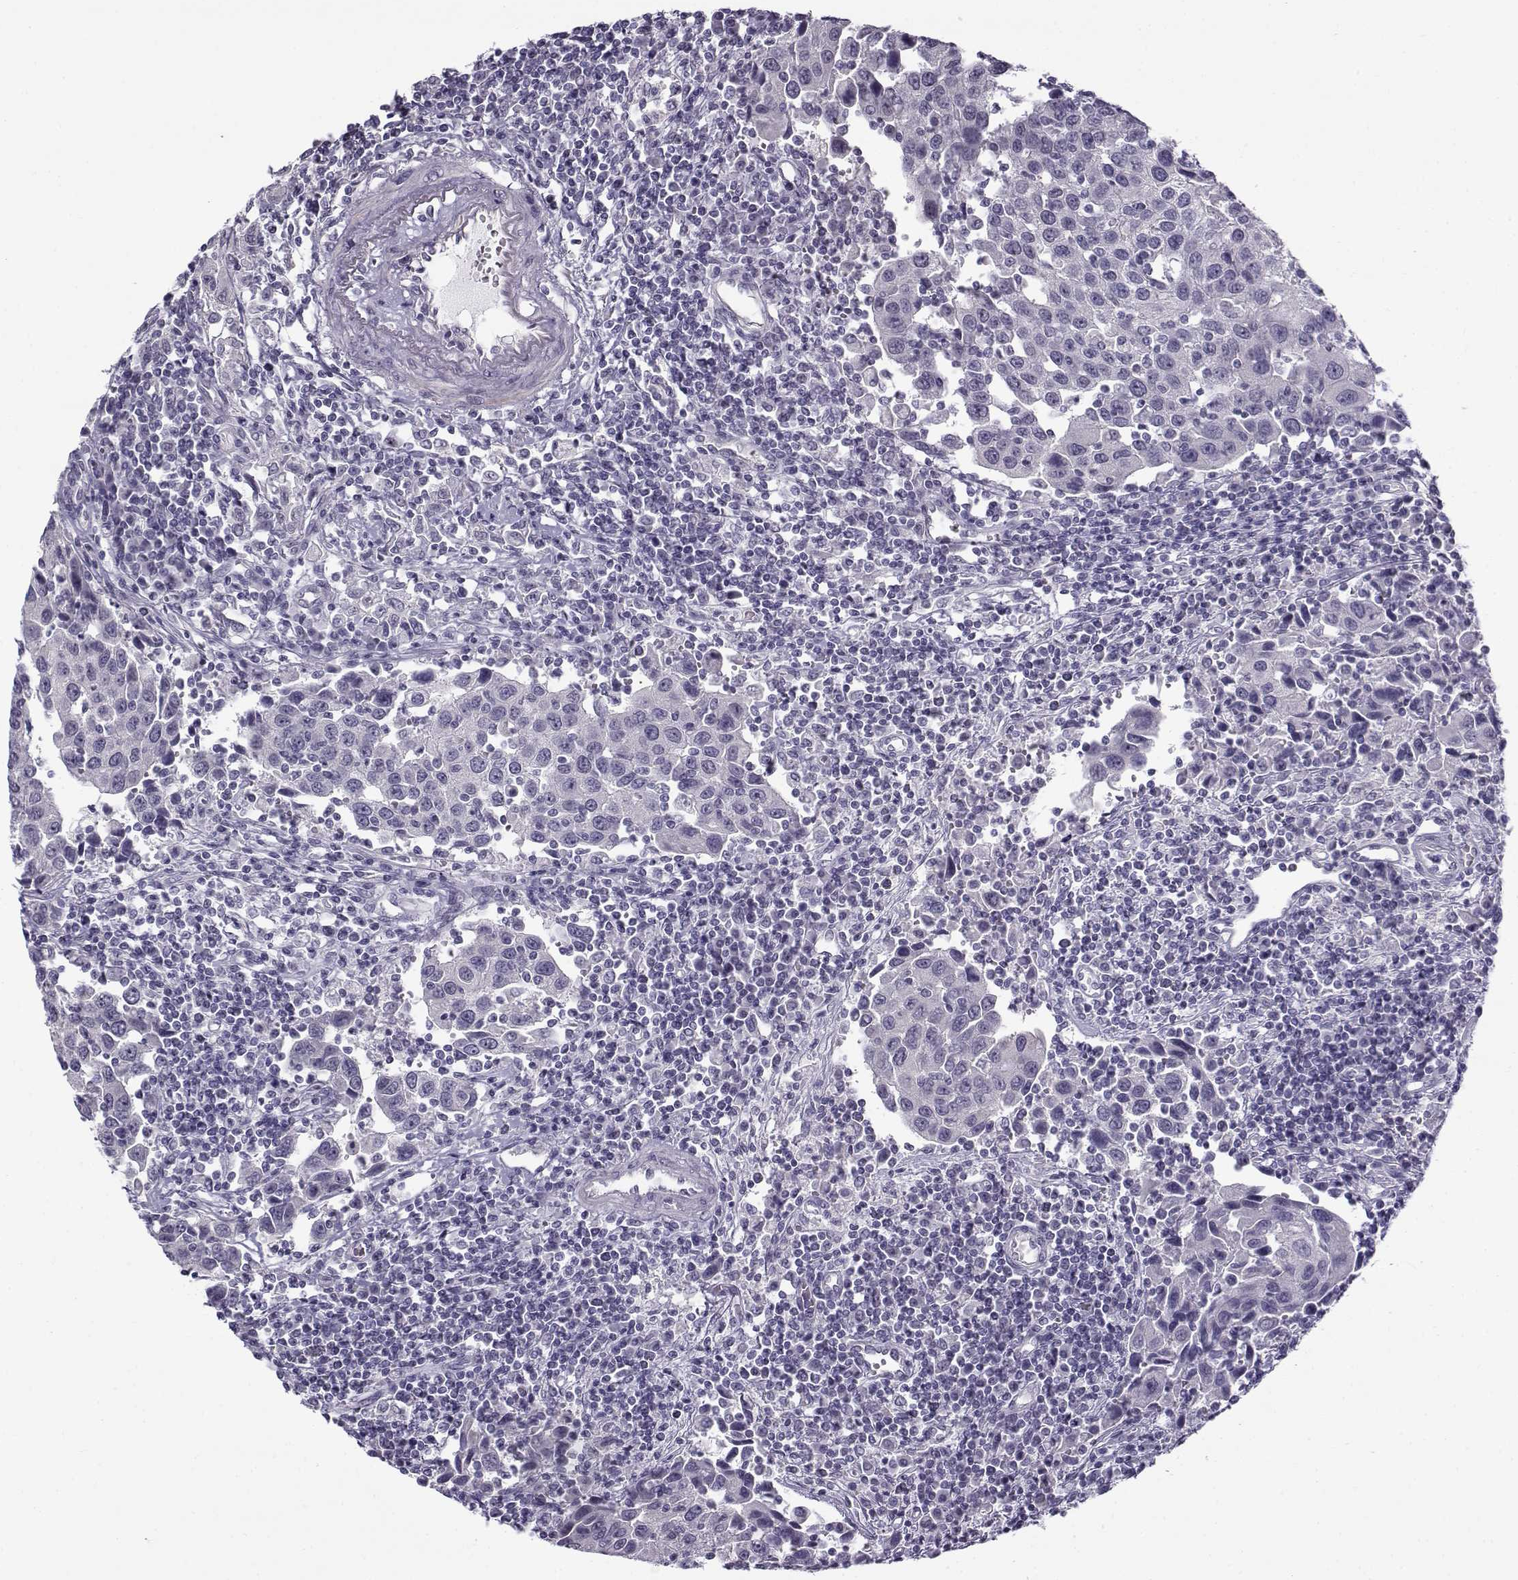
{"staining": {"intensity": "negative", "quantity": "none", "location": "none"}, "tissue": "urothelial cancer", "cell_type": "Tumor cells", "image_type": "cancer", "snomed": [{"axis": "morphology", "description": "Urothelial carcinoma, High grade"}, {"axis": "topography", "description": "Urinary bladder"}], "caption": "DAB immunohistochemical staining of urothelial cancer exhibits no significant expression in tumor cells.", "gene": "TEX55", "patient": {"sex": "female", "age": 85}}